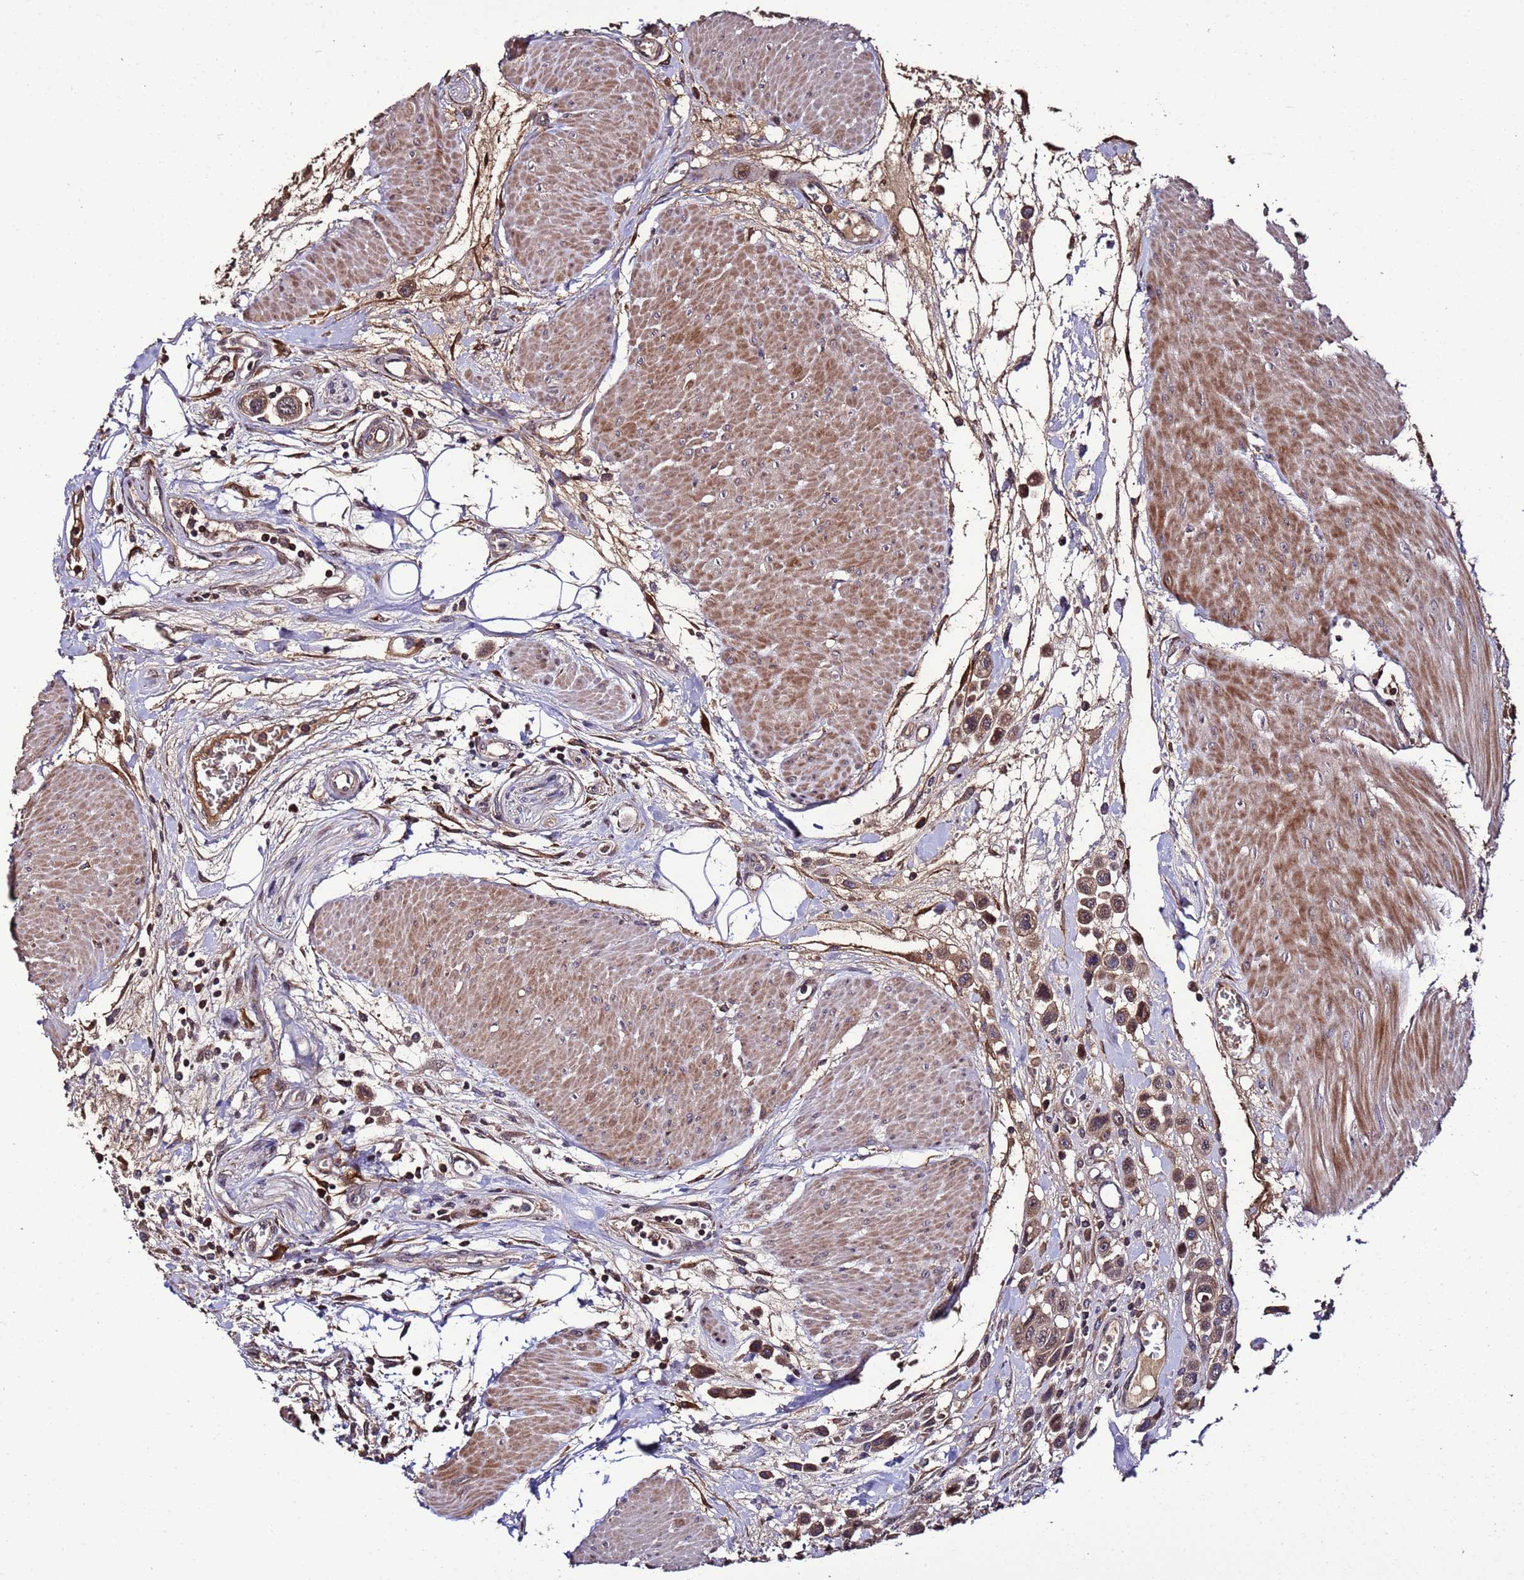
{"staining": {"intensity": "moderate", "quantity": ">75%", "location": "cytoplasmic/membranous,nuclear"}, "tissue": "urothelial cancer", "cell_type": "Tumor cells", "image_type": "cancer", "snomed": [{"axis": "morphology", "description": "Urothelial carcinoma, High grade"}, {"axis": "topography", "description": "Urinary bladder"}], "caption": "This histopathology image displays immunohistochemistry (IHC) staining of human urothelial cancer, with medium moderate cytoplasmic/membranous and nuclear expression in about >75% of tumor cells.", "gene": "WNK4", "patient": {"sex": "male", "age": 50}}